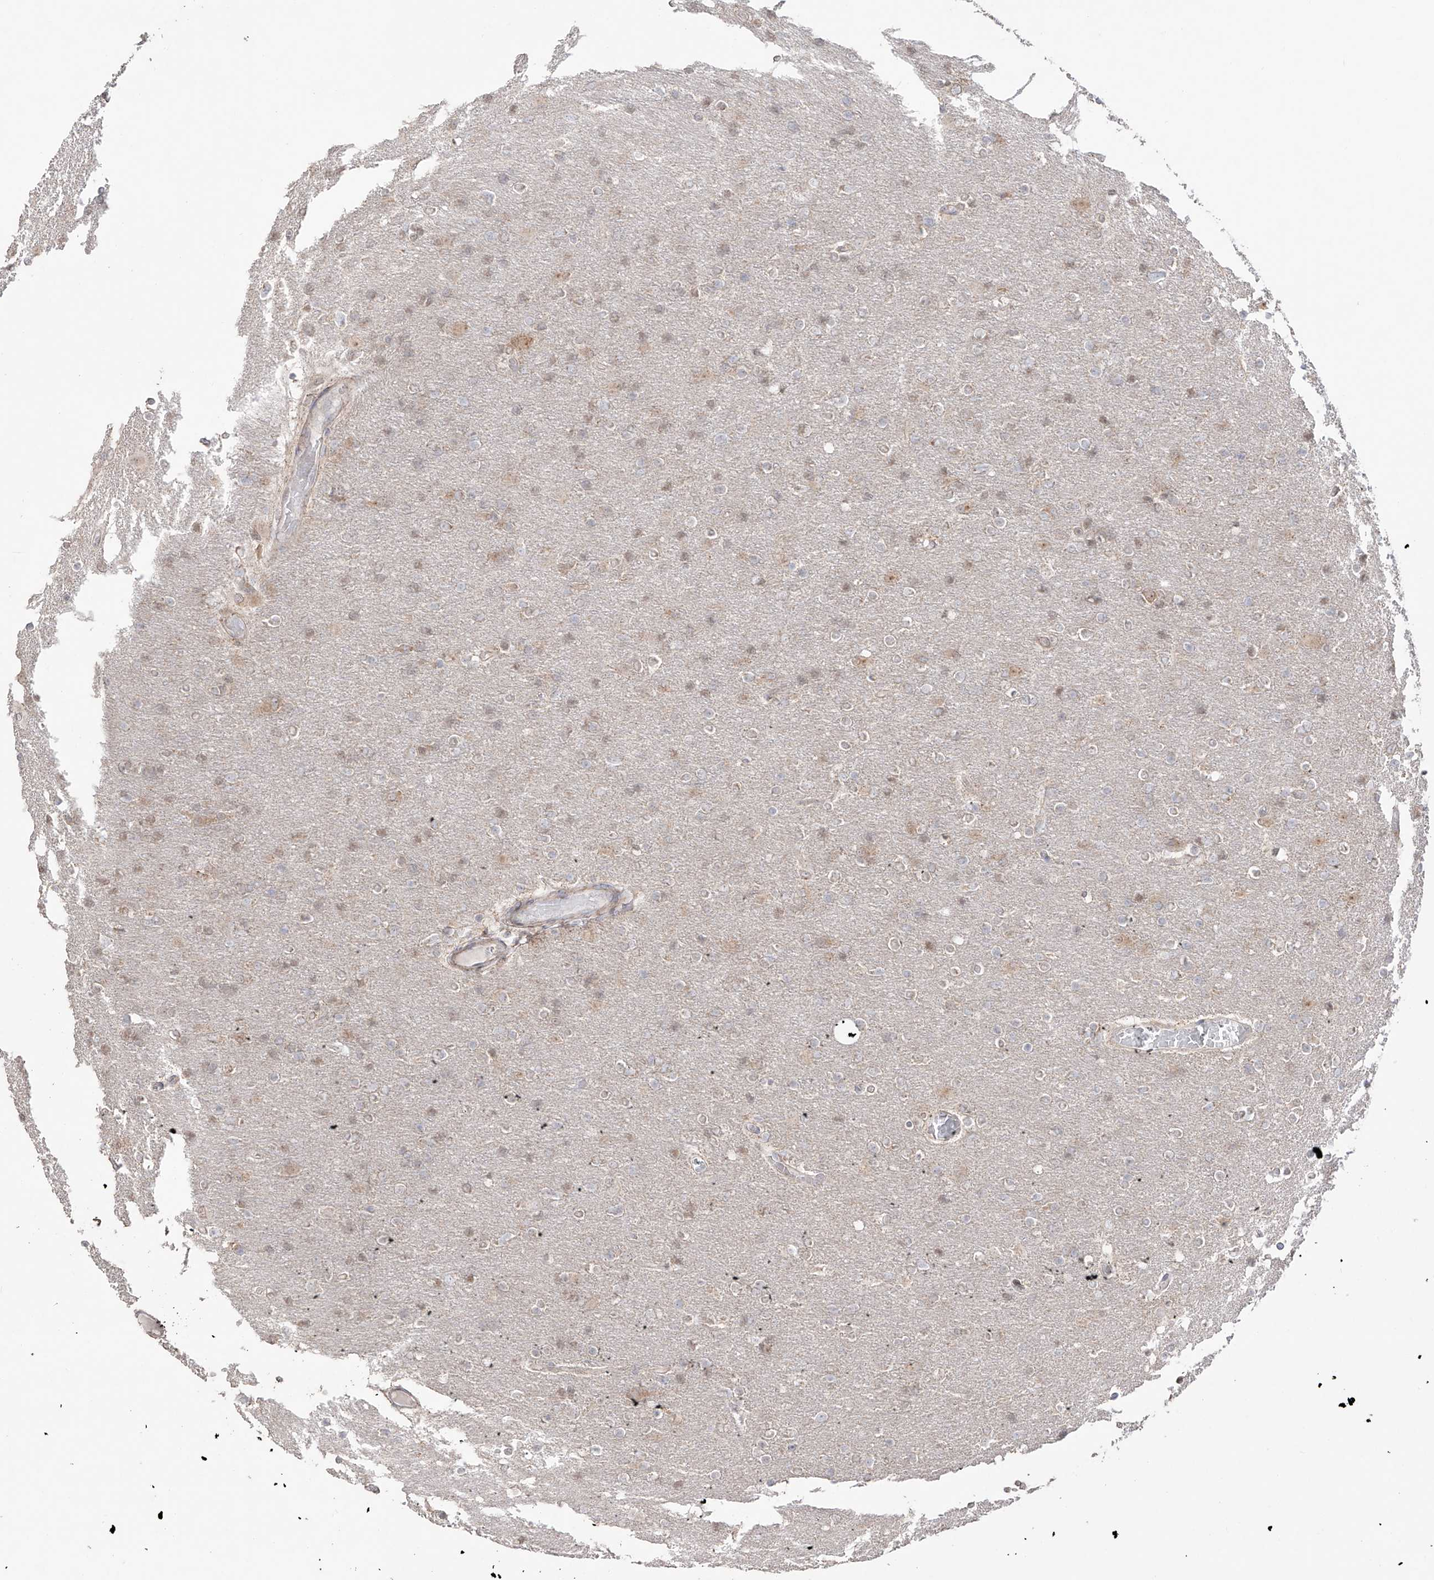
{"staining": {"intensity": "weak", "quantity": "25%-75%", "location": "cytoplasmic/membranous,nuclear"}, "tissue": "glioma", "cell_type": "Tumor cells", "image_type": "cancer", "snomed": [{"axis": "morphology", "description": "Glioma, malignant, High grade"}, {"axis": "topography", "description": "Cerebral cortex"}], "caption": "A high-resolution micrograph shows IHC staining of malignant high-grade glioma, which reveals weak cytoplasmic/membranous and nuclear positivity in about 25%-75% of tumor cells. Nuclei are stained in blue.", "gene": "YKT6", "patient": {"sex": "female", "age": 36}}